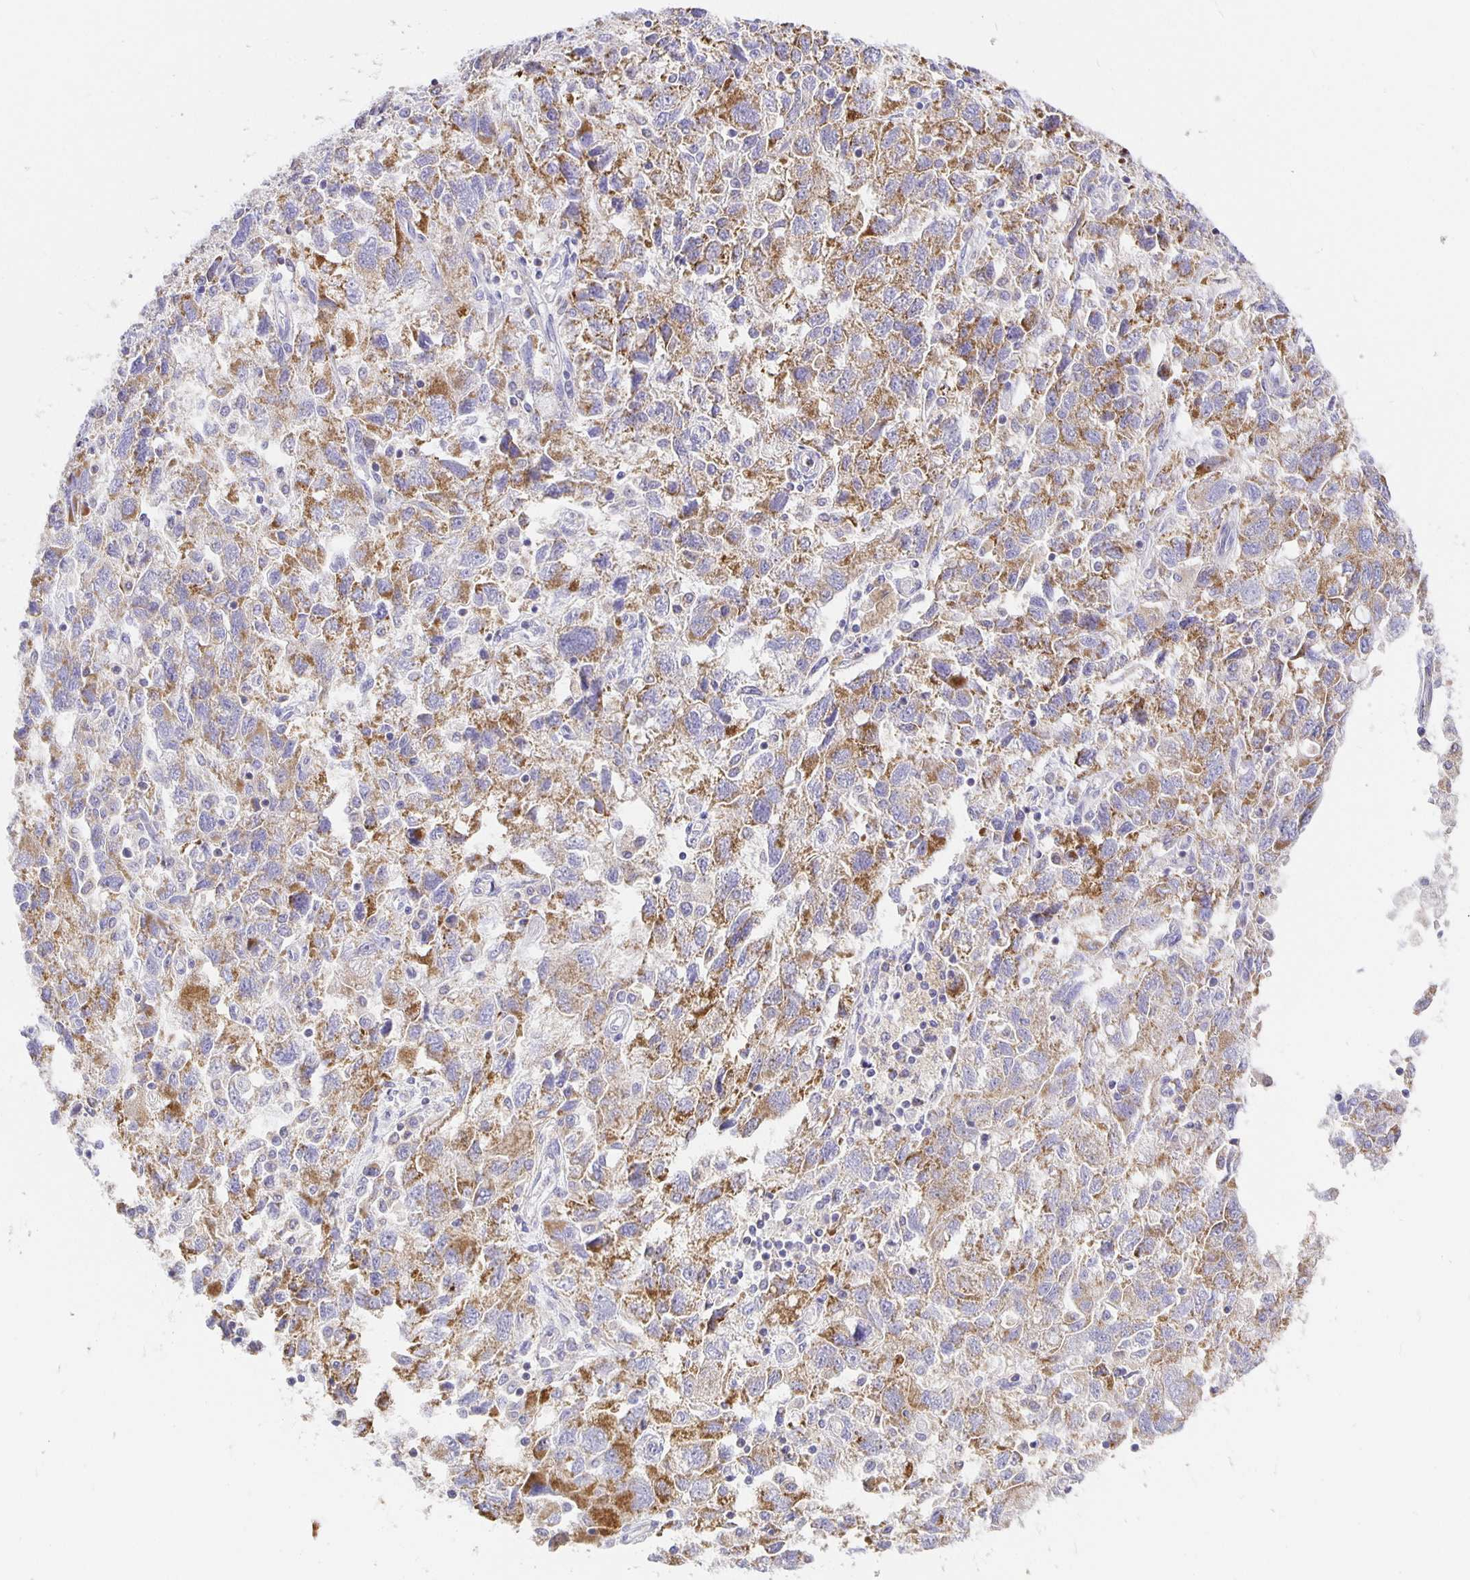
{"staining": {"intensity": "moderate", "quantity": ">75%", "location": "cytoplasmic/membranous"}, "tissue": "ovarian cancer", "cell_type": "Tumor cells", "image_type": "cancer", "snomed": [{"axis": "morphology", "description": "Carcinoma, NOS"}, {"axis": "morphology", "description": "Cystadenocarcinoma, serous, NOS"}, {"axis": "topography", "description": "Ovary"}], "caption": "The image reveals immunohistochemical staining of ovarian cancer. There is moderate cytoplasmic/membranous positivity is present in about >75% of tumor cells.", "gene": "FLRT3", "patient": {"sex": "female", "age": 69}}